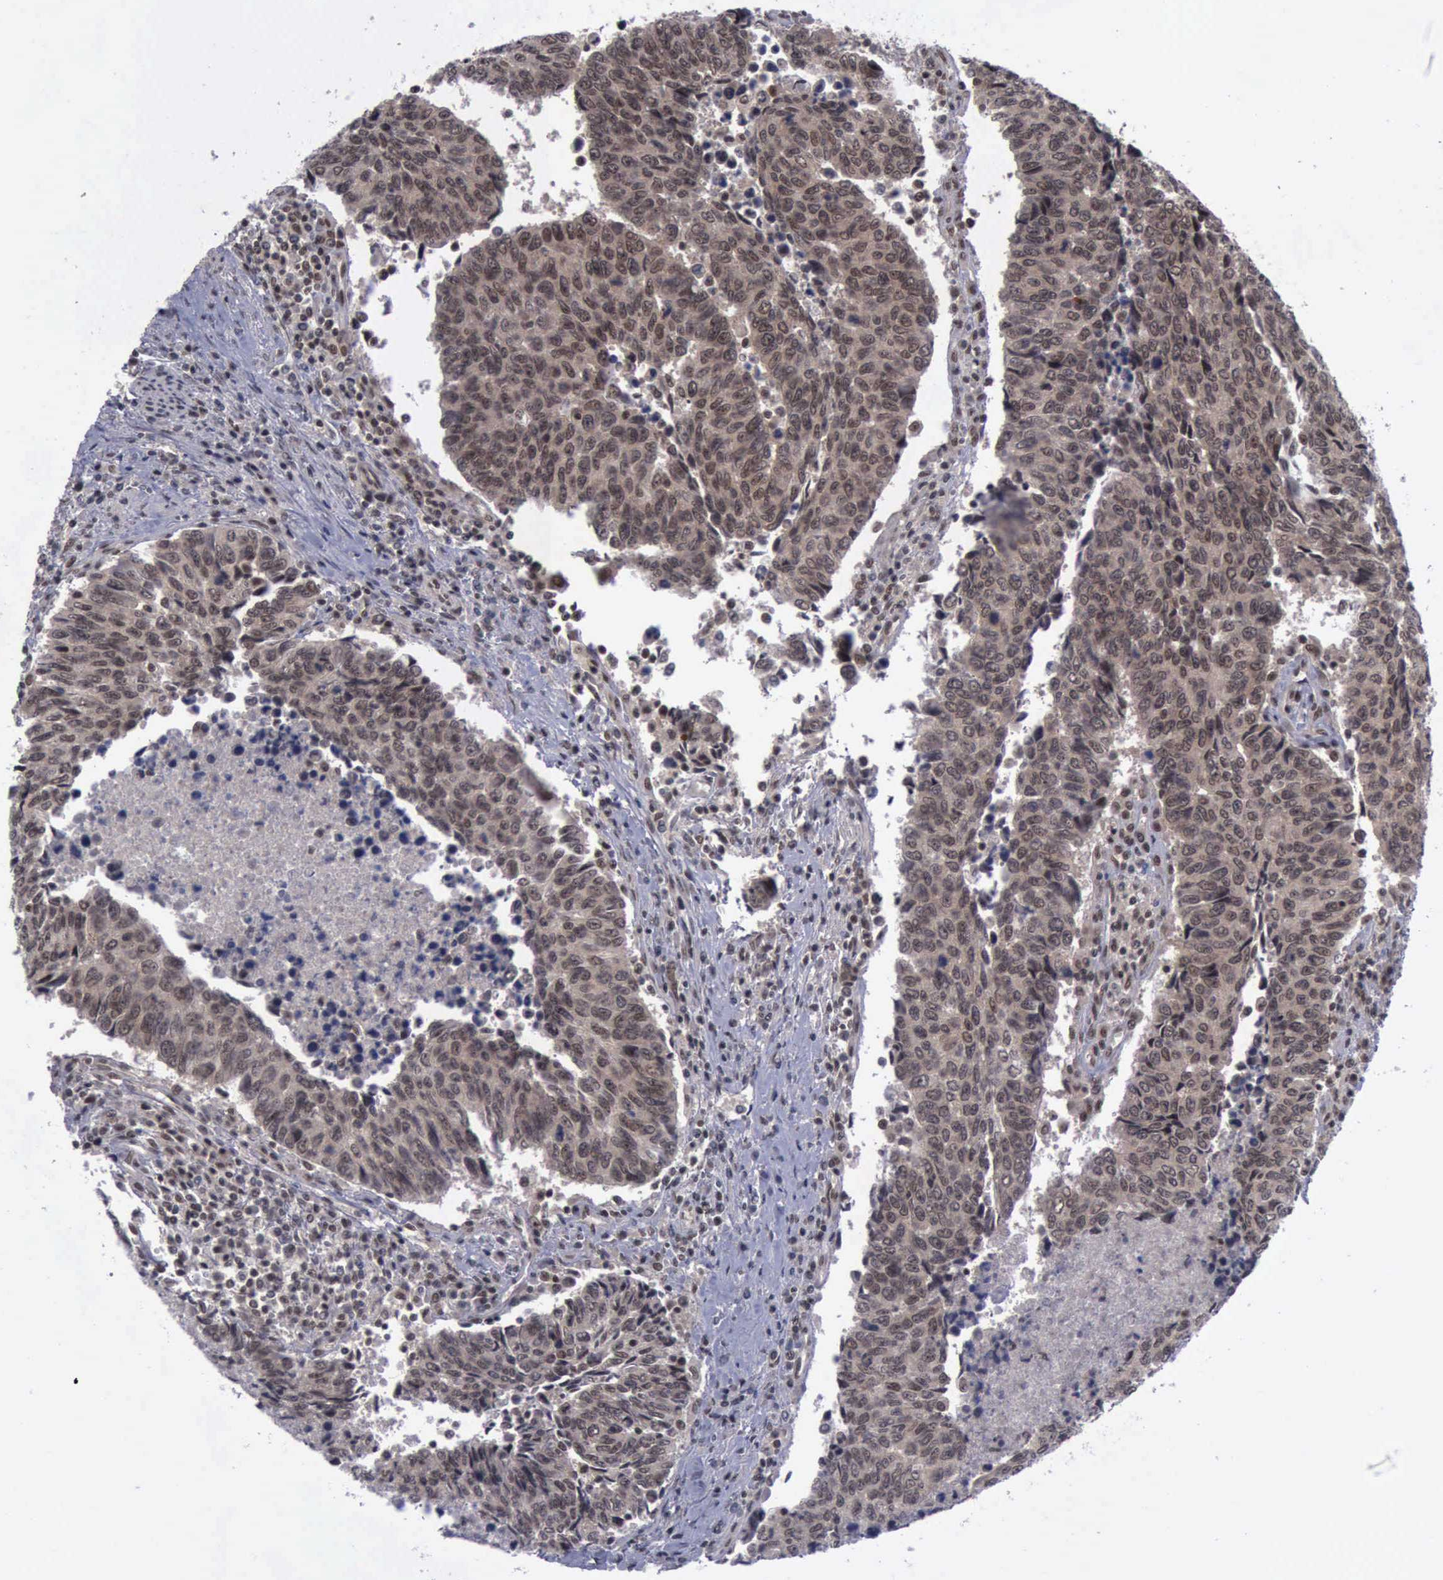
{"staining": {"intensity": "moderate", "quantity": ">75%", "location": "cytoplasmic/membranous,nuclear"}, "tissue": "urothelial cancer", "cell_type": "Tumor cells", "image_type": "cancer", "snomed": [{"axis": "morphology", "description": "Urothelial carcinoma, High grade"}, {"axis": "topography", "description": "Urinary bladder"}], "caption": "This photomicrograph shows urothelial cancer stained with immunohistochemistry (IHC) to label a protein in brown. The cytoplasmic/membranous and nuclear of tumor cells show moderate positivity for the protein. Nuclei are counter-stained blue.", "gene": "ATM", "patient": {"sex": "male", "age": 86}}